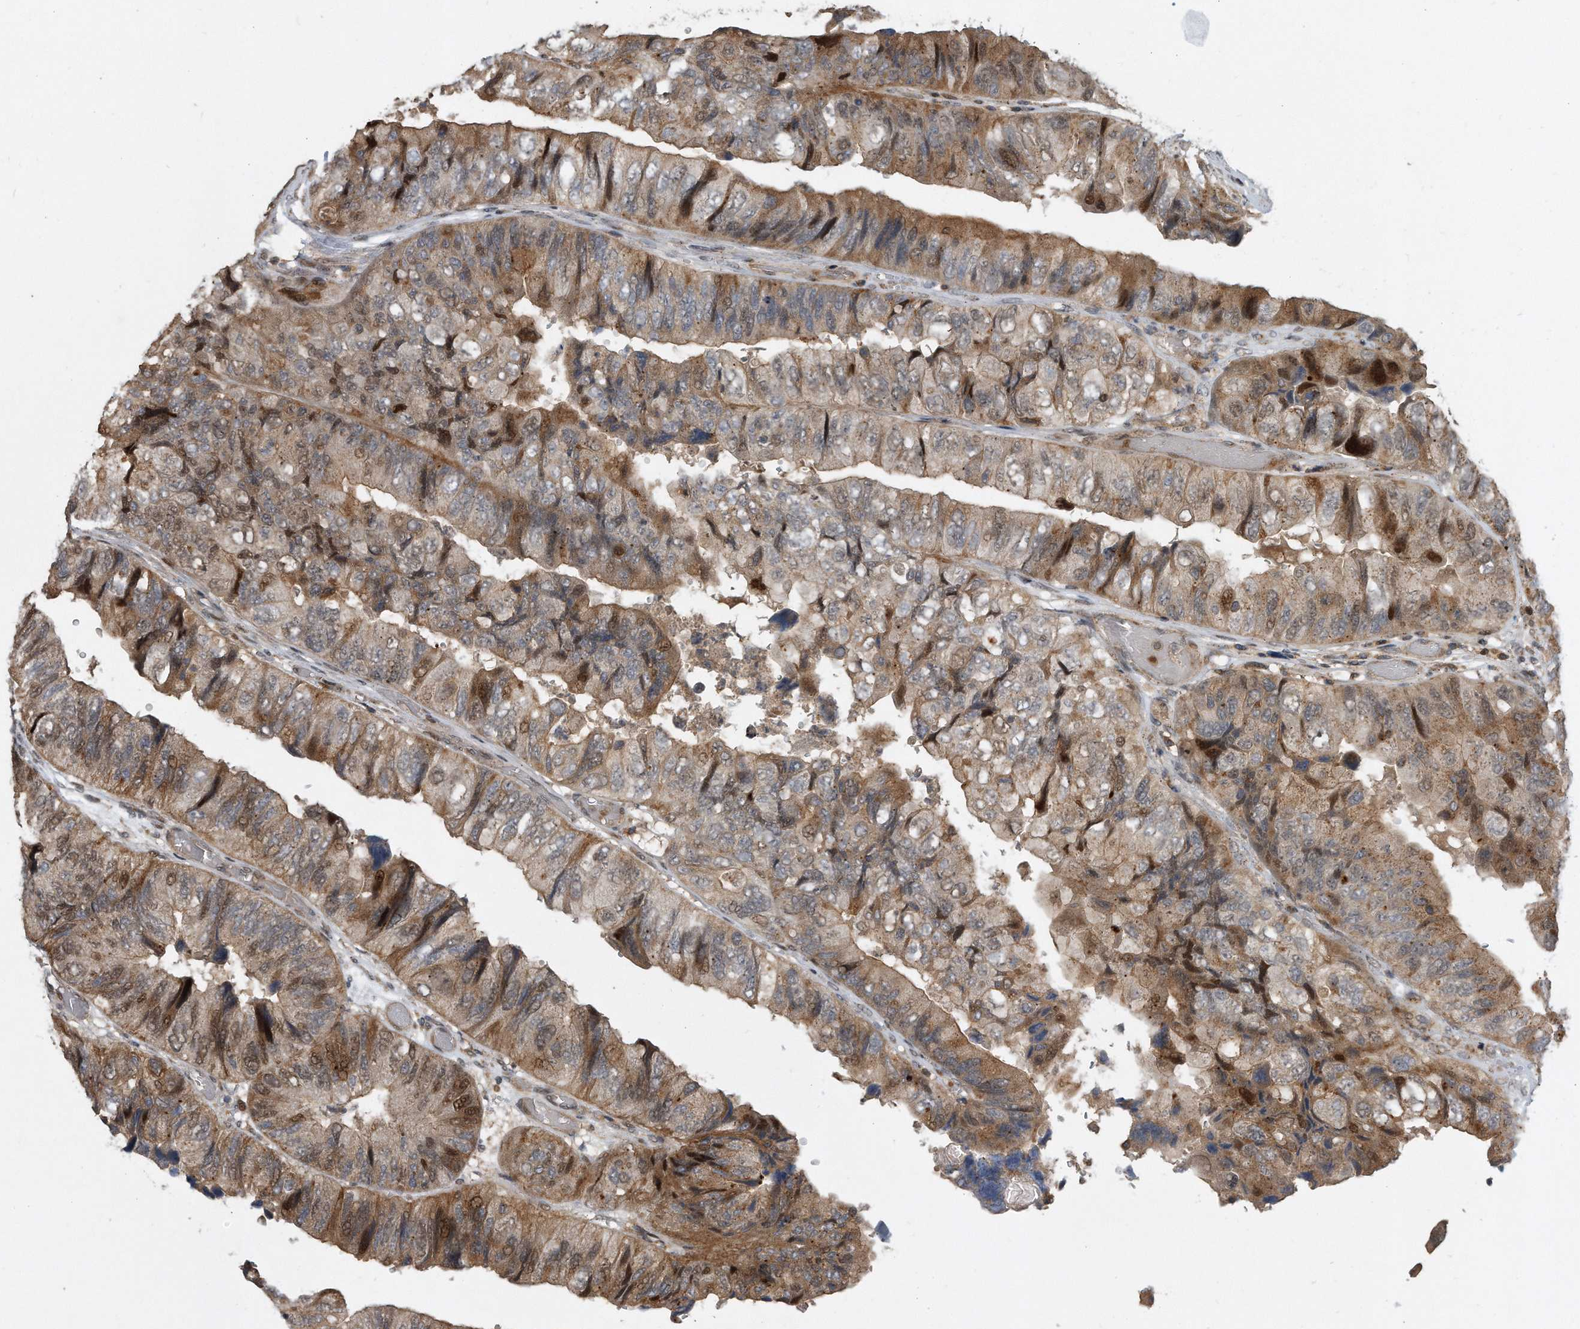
{"staining": {"intensity": "moderate", "quantity": "25%-75%", "location": "cytoplasmic/membranous,nuclear"}, "tissue": "colorectal cancer", "cell_type": "Tumor cells", "image_type": "cancer", "snomed": [{"axis": "morphology", "description": "Adenocarcinoma, NOS"}, {"axis": "topography", "description": "Rectum"}], "caption": "IHC of colorectal cancer shows medium levels of moderate cytoplasmic/membranous and nuclear staining in about 25%-75% of tumor cells.", "gene": "PGBD2", "patient": {"sex": "male", "age": 63}}